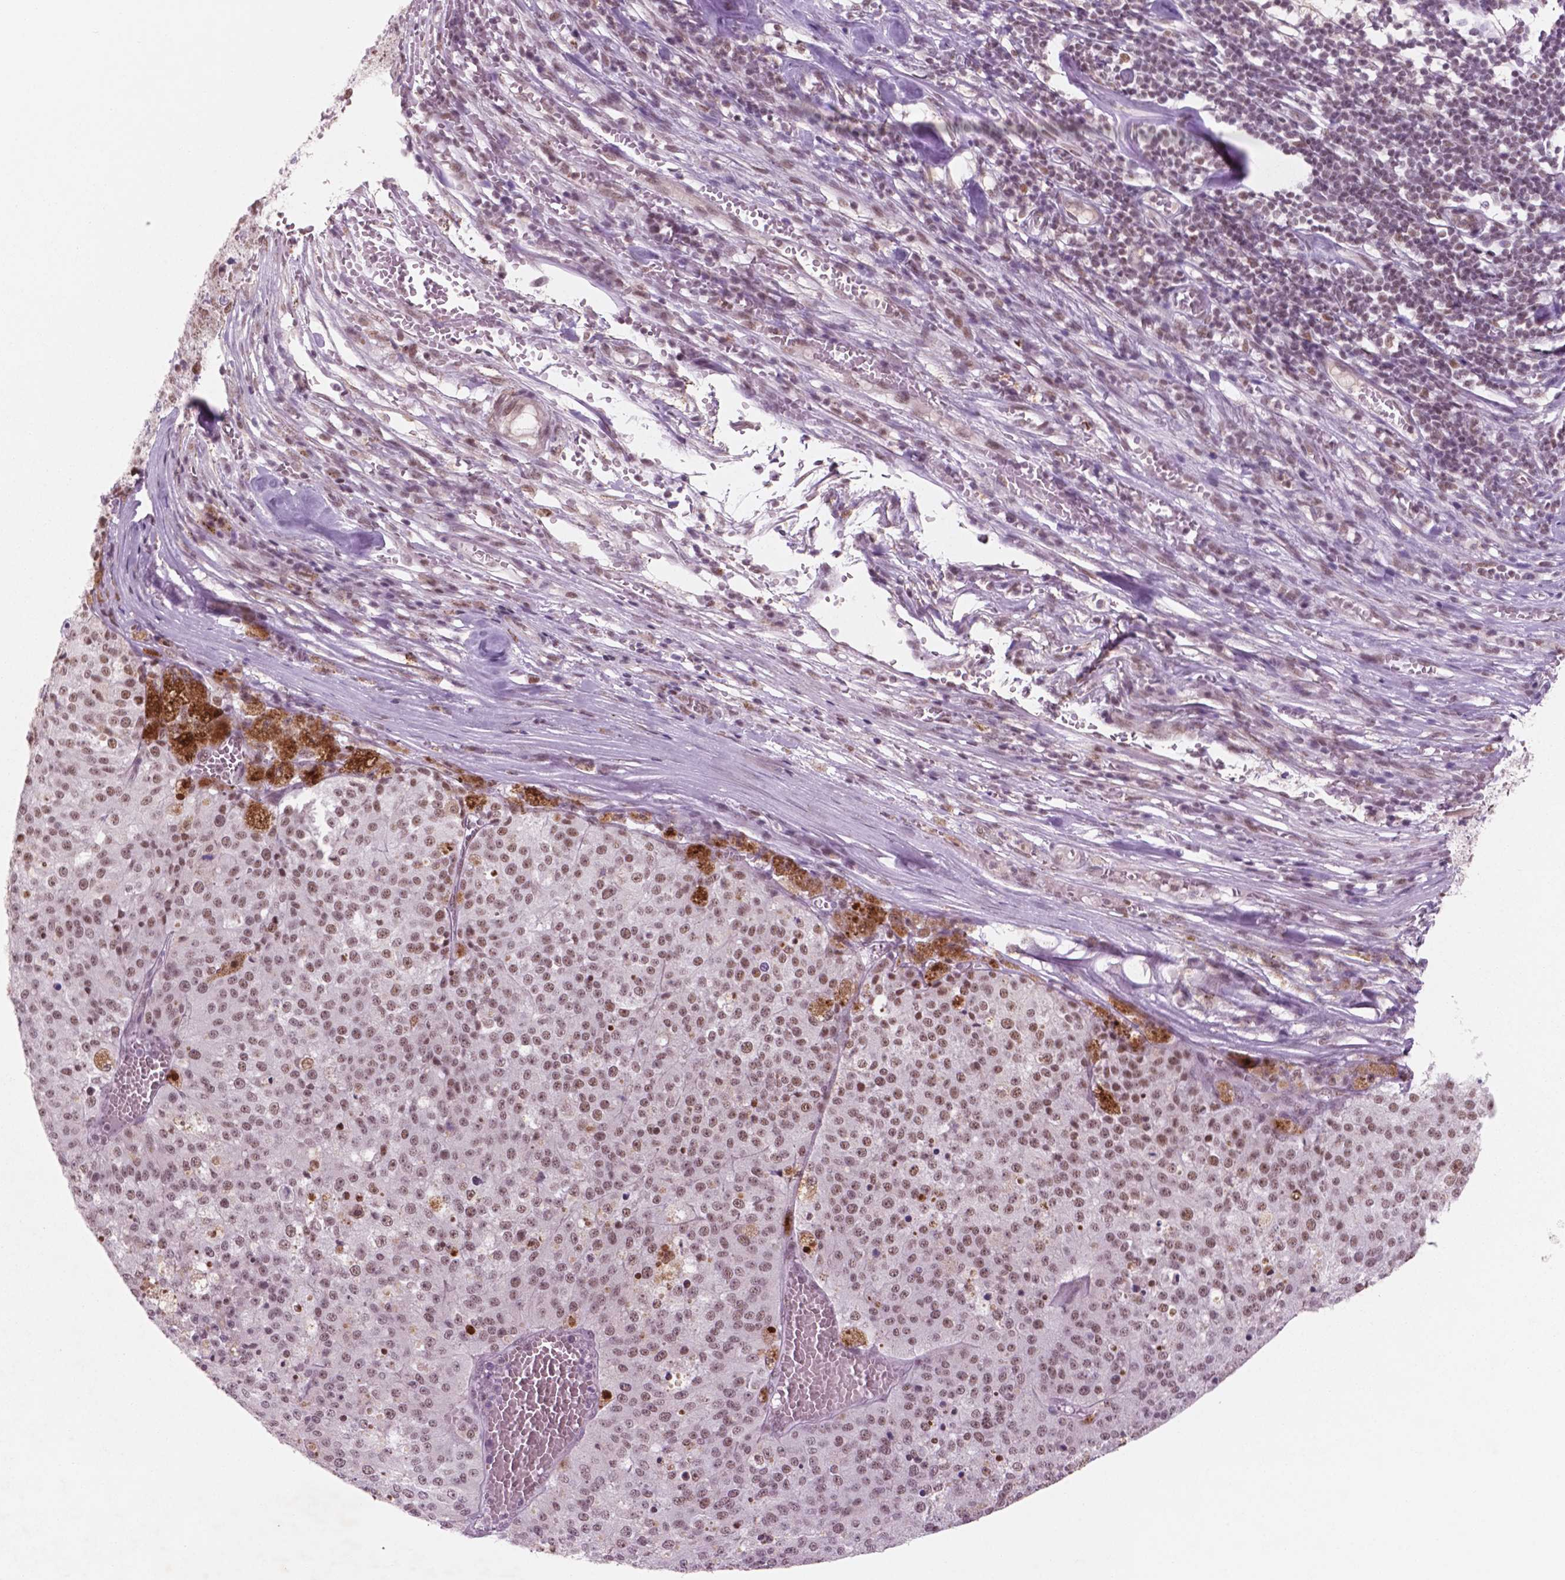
{"staining": {"intensity": "weak", "quantity": ">75%", "location": "nuclear"}, "tissue": "melanoma", "cell_type": "Tumor cells", "image_type": "cancer", "snomed": [{"axis": "morphology", "description": "Malignant melanoma, Metastatic site"}, {"axis": "topography", "description": "Lymph node"}], "caption": "Malignant melanoma (metastatic site) was stained to show a protein in brown. There is low levels of weak nuclear staining in approximately >75% of tumor cells. The staining was performed using DAB (3,3'-diaminobenzidine) to visualize the protein expression in brown, while the nuclei were stained in blue with hematoxylin (Magnification: 20x).", "gene": "CTR9", "patient": {"sex": "female", "age": 64}}